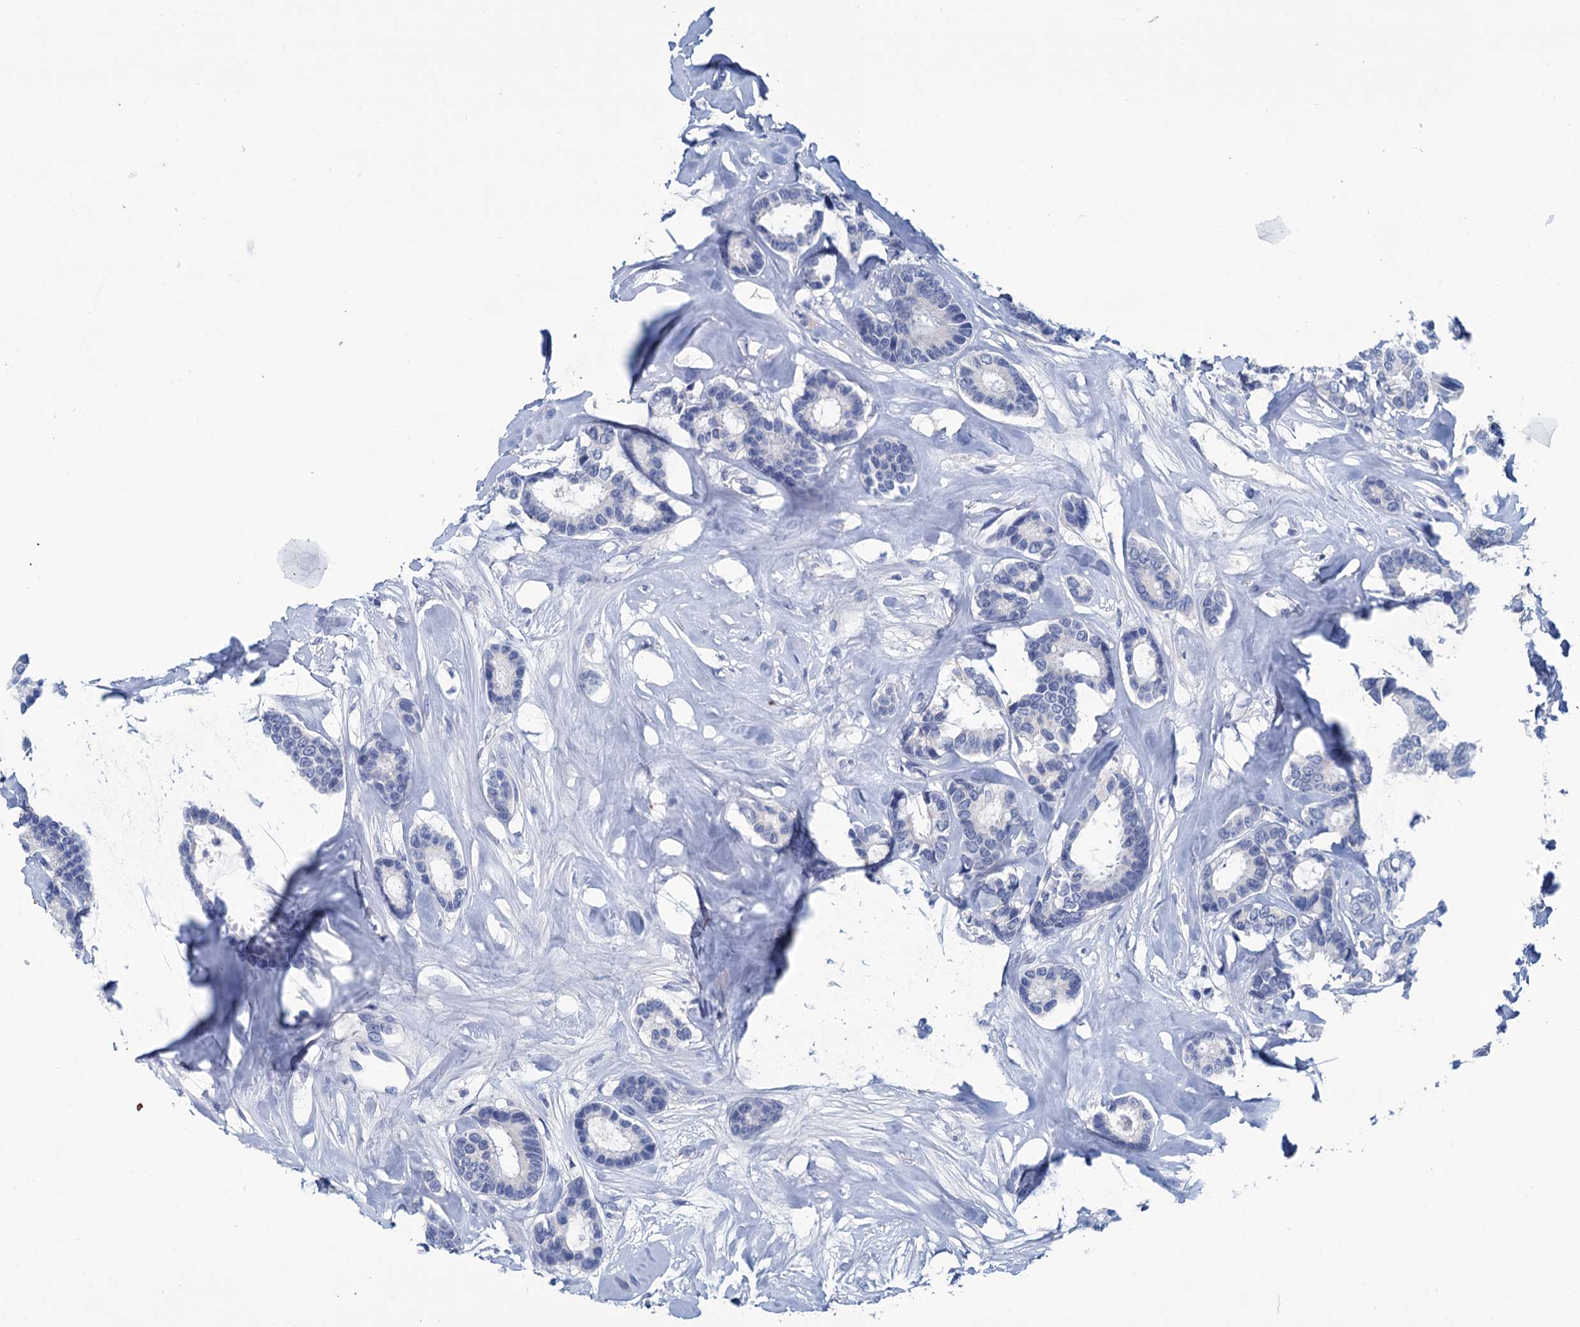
{"staining": {"intensity": "negative", "quantity": "none", "location": "none"}, "tissue": "breast cancer", "cell_type": "Tumor cells", "image_type": "cancer", "snomed": [{"axis": "morphology", "description": "Duct carcinoma"}, {"axis": "topography", "description": "Breast"}], "caption": "Tumor cells show no significant protein expression in infiltrating ductal carcinoma (breast).", "gene": "MYOZ3", "patient": {"sex": "female", "age": 87}}